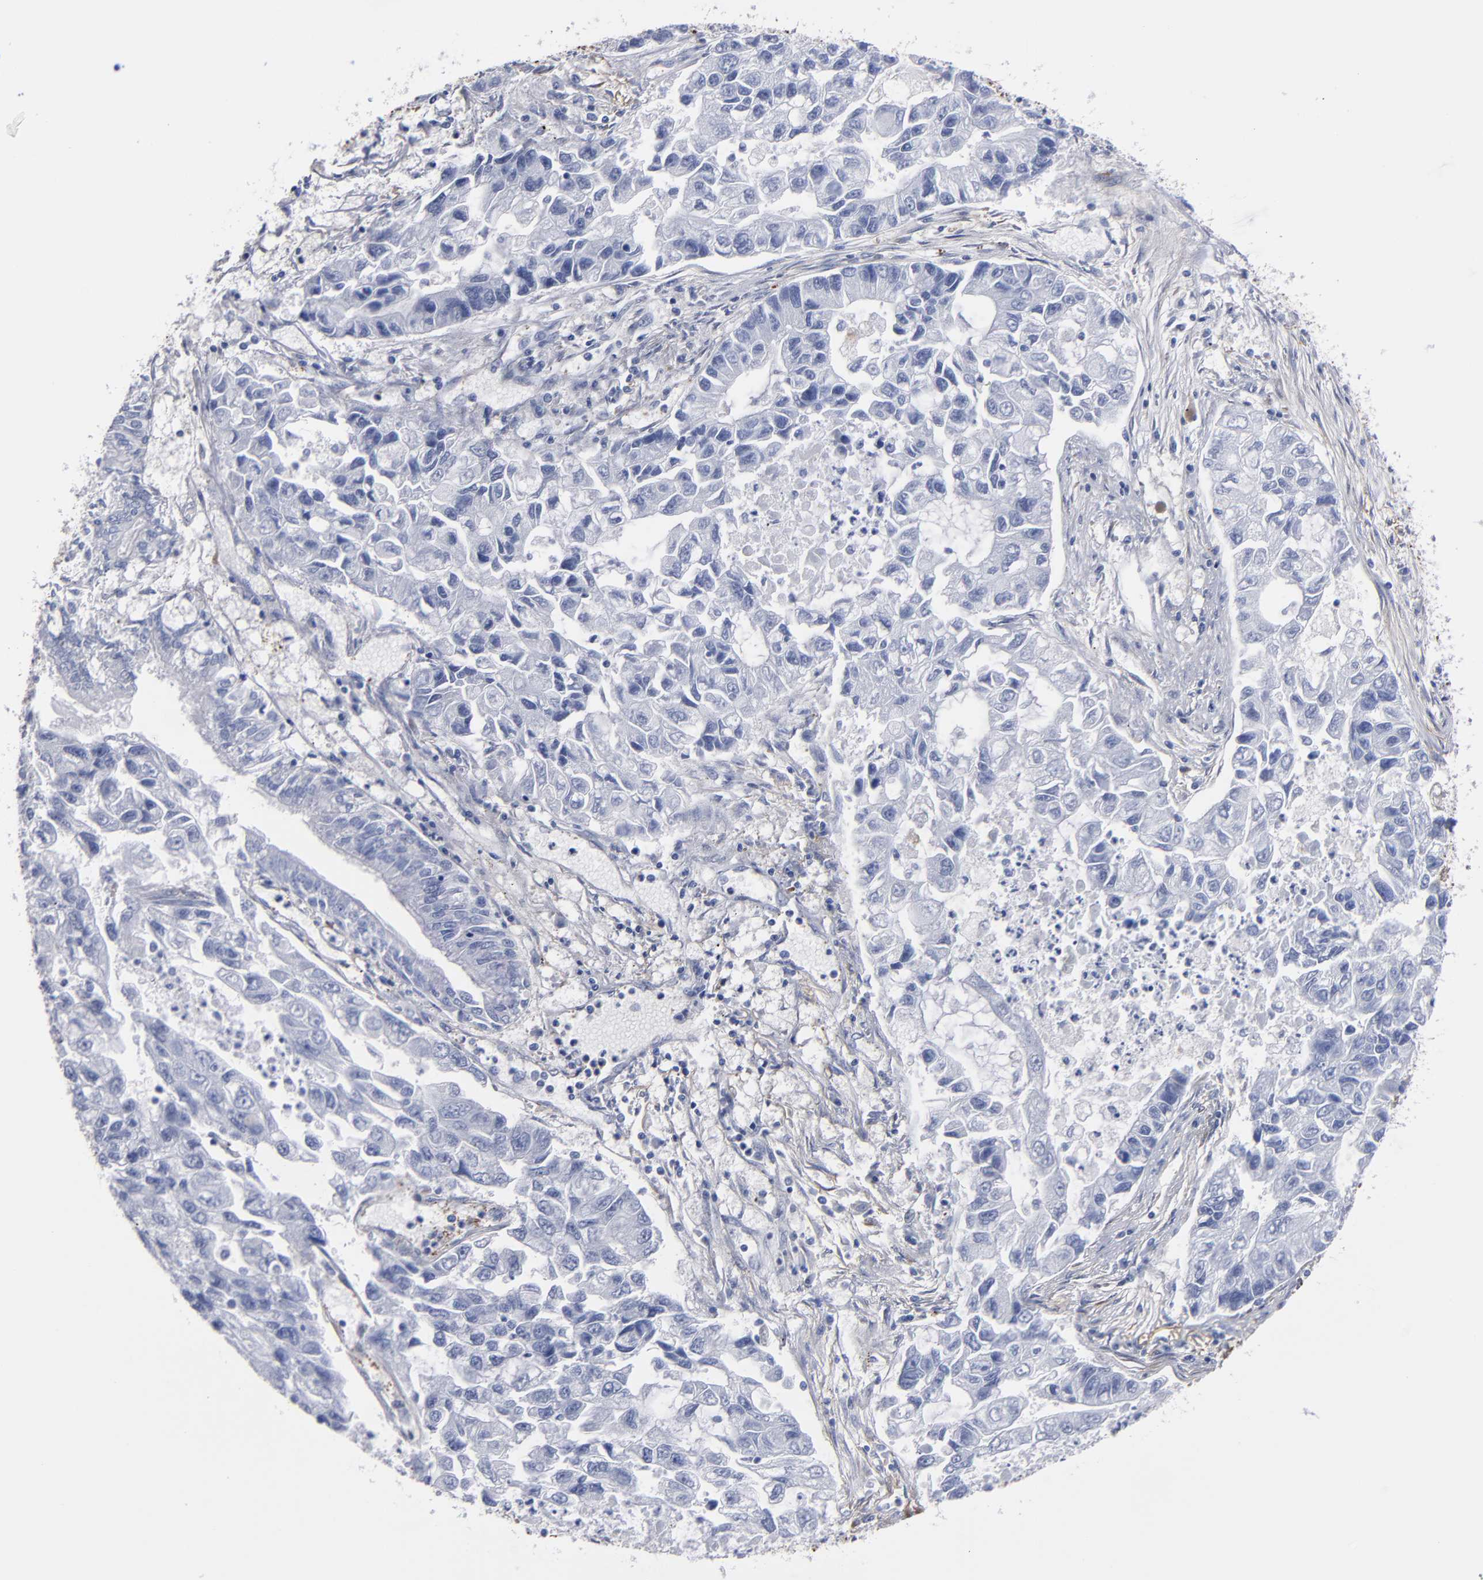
{"staining": {"intensity": "negative", "quantity": "none", "location": "none"}, "tissue": "lung cancer", "cell_type": "Tumor cells", "image_type": "cancer", "snomed": [{"axis": "morphology", "description": "Adenocarcinoma, NOS"}, {"axis": "topography", "description": "Lung"}], "caption": "DAB immunohistochemical staining of lung cancer demonstrates no significant positivity in tumor cells.", "gene": "EMILIN1", "patient": {"sex": "female", "age": 51}}